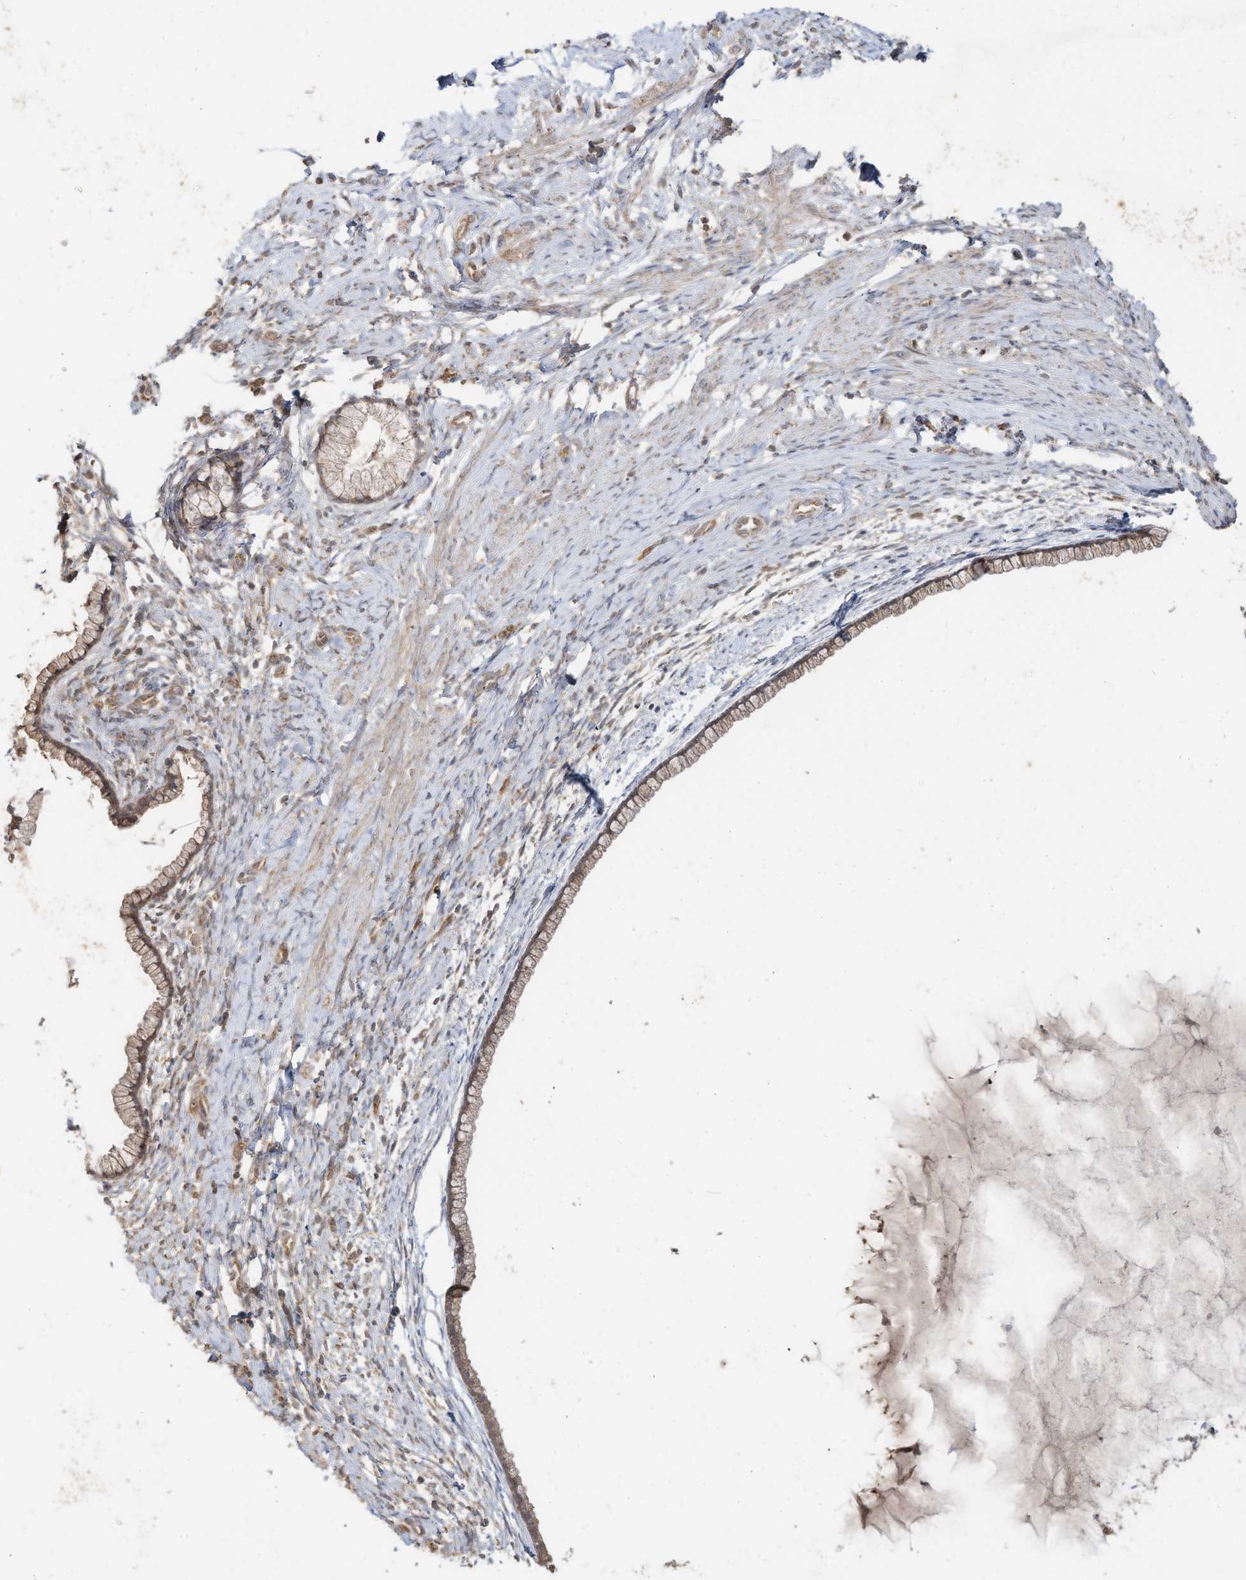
{"staining": {"intensity": "moderate", "quantity": ">75%", "location": "cytoplasmic/membranous"}, "tissue": "cervix", "cell_type": "Glandular cells", "image_type": "normal", "snomed": [{"axis": "morphology", "description": "Normal tissue, NOS"}, {"axis": "topography", "description": "Cervix"}], "caption": "An immunohistochemistry (IHC) histopathology image of unremarkable tissue is shown. Protein staining in brown labels moderate cytoplasmic/membranous positivity in cervix within glandular cells.", "gene": "DYNC1I2", "patient": {"sex": "female", "age": 75}}